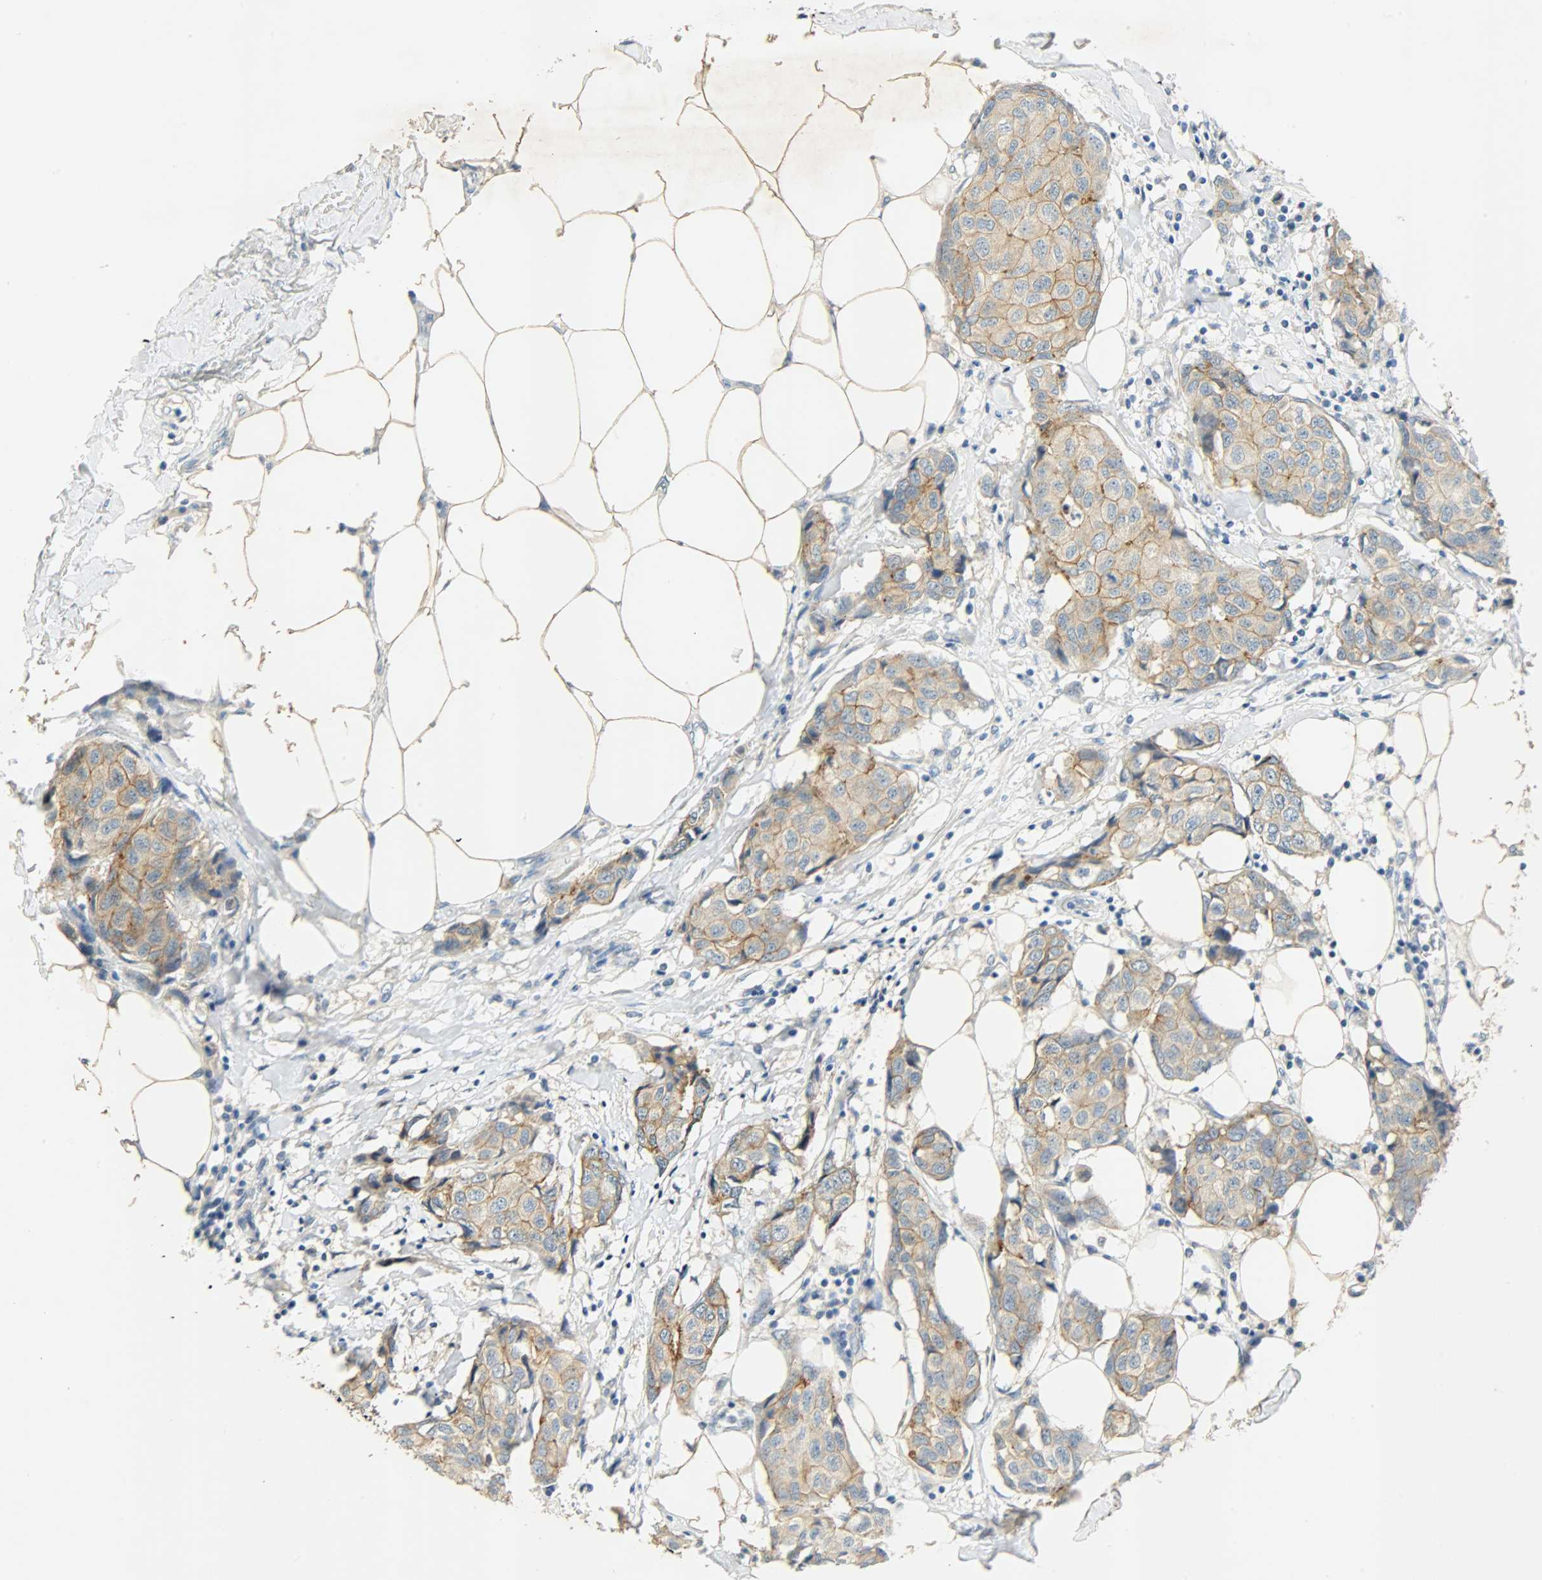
{"staining": {"intensity": "moderate", "quantity": ">75%", "location": "cytoplasmic/membranous"}, "tissue": "breast cancer", "cell_type": "Tumor cells", "image_type": "cancer", "snomed": [{"axis": "morphology", "description": "Duct carcinoma"}, {"axis": "topography", "description": "Breast"}], "caption": "This is a photomicrograph of immunohistochemistry (IHC) staining of infiltrating ductal carcinoma (breast), which shows moderate expression in the cytoplasmic/membranous of tumor cells.", "gene": "DSG2", "patient": {"sex": "female", "age": 80}}